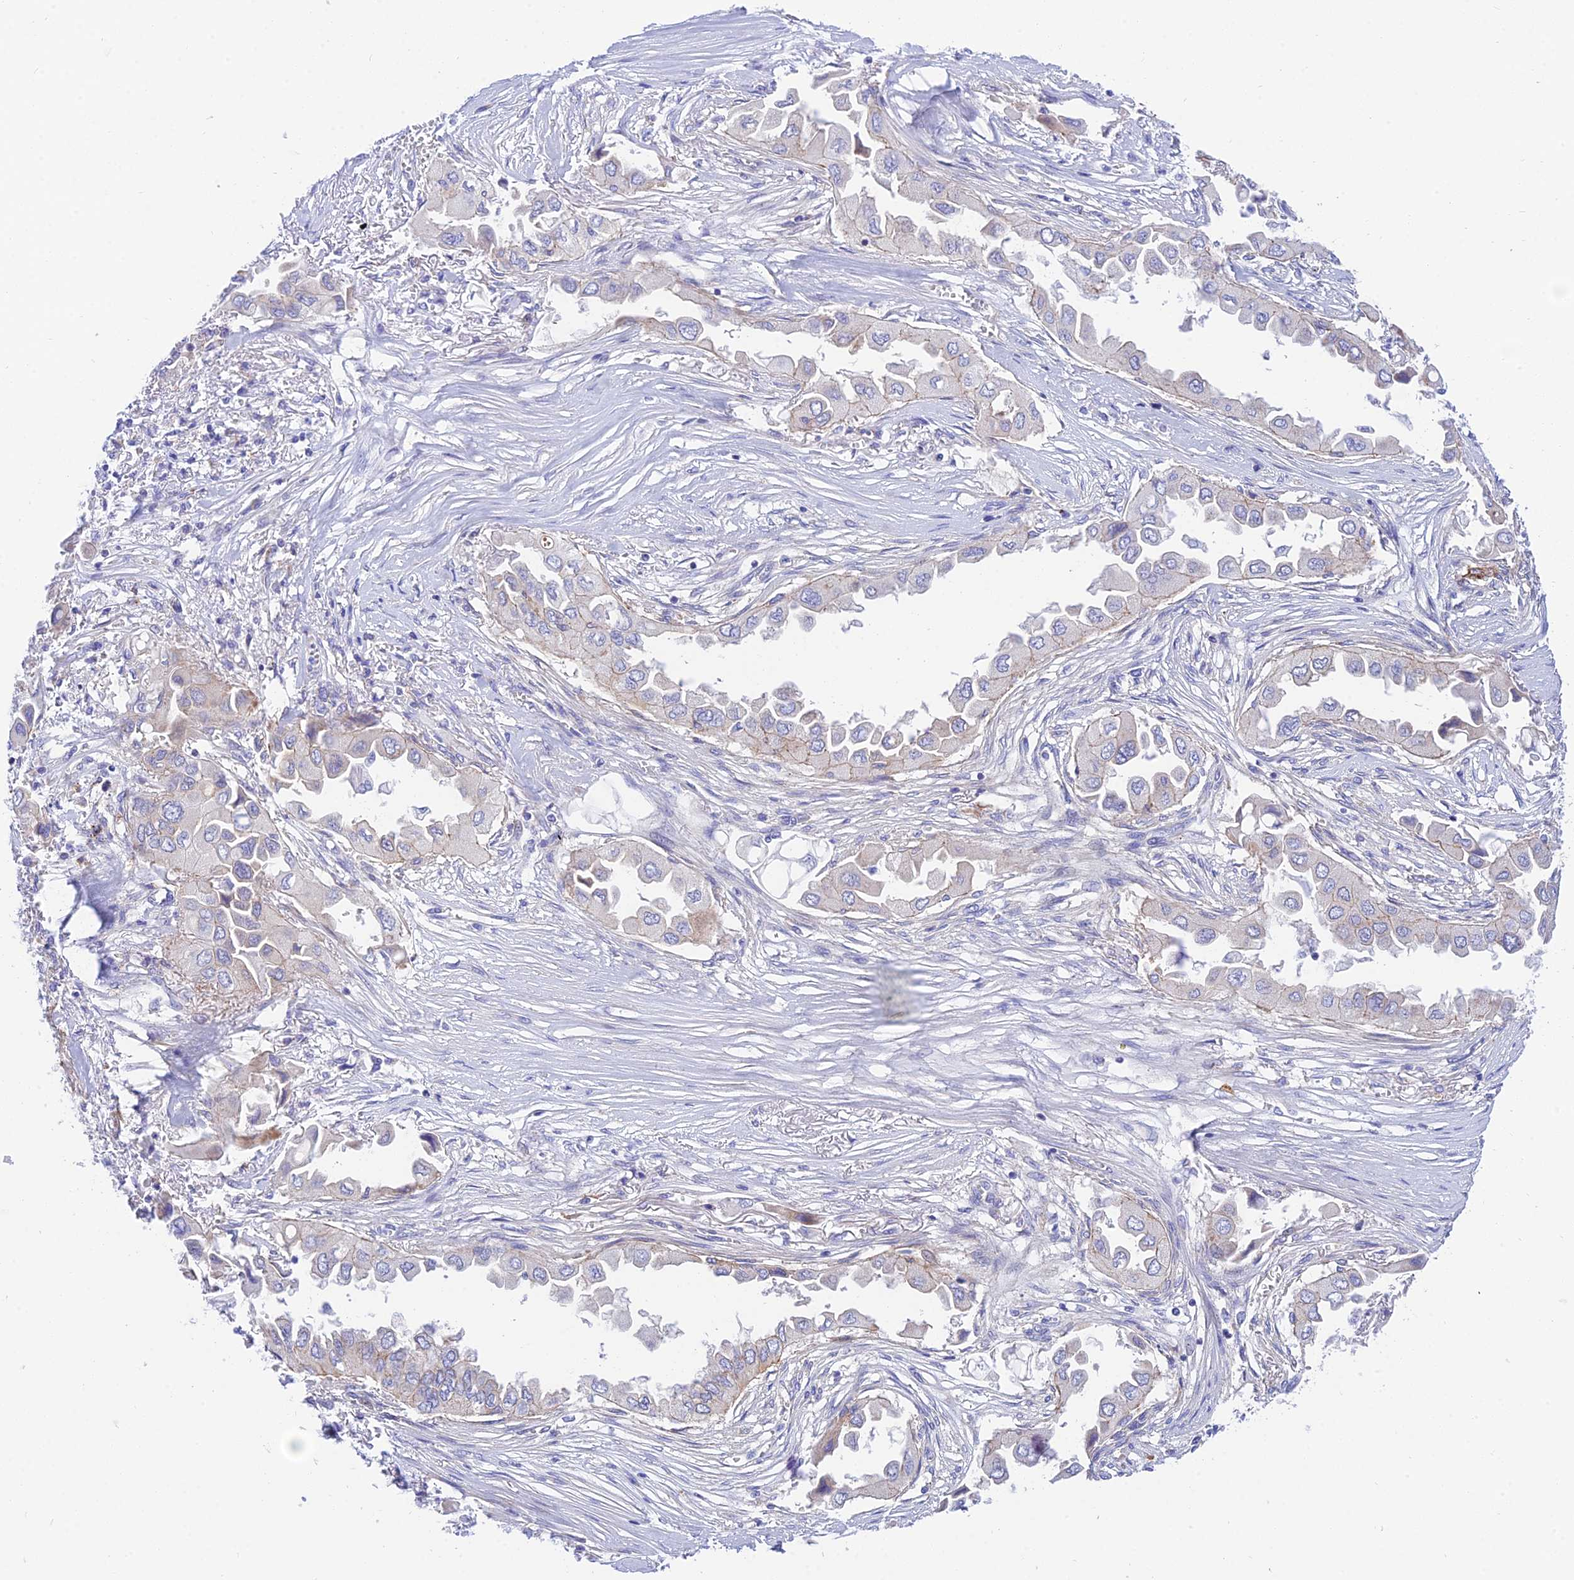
{"staining": {"intensity": "negative", "quantity": "none", "location": "none"}, "tissue": "lung cancer", "cell_type": "Tumor cells", "image_type": "cancer", "snomed": [{"axis": "morphology", "description": "Adenocarcinoma, NOS"}, {"axis": "topography", "description": "Lung"}], "caption": "The photomicrograph shows no significant staining in tumor cells of adenocarcinoma (lung).", "gene": "CCDC157", "patient": {"sex": "female", "age": 76}}